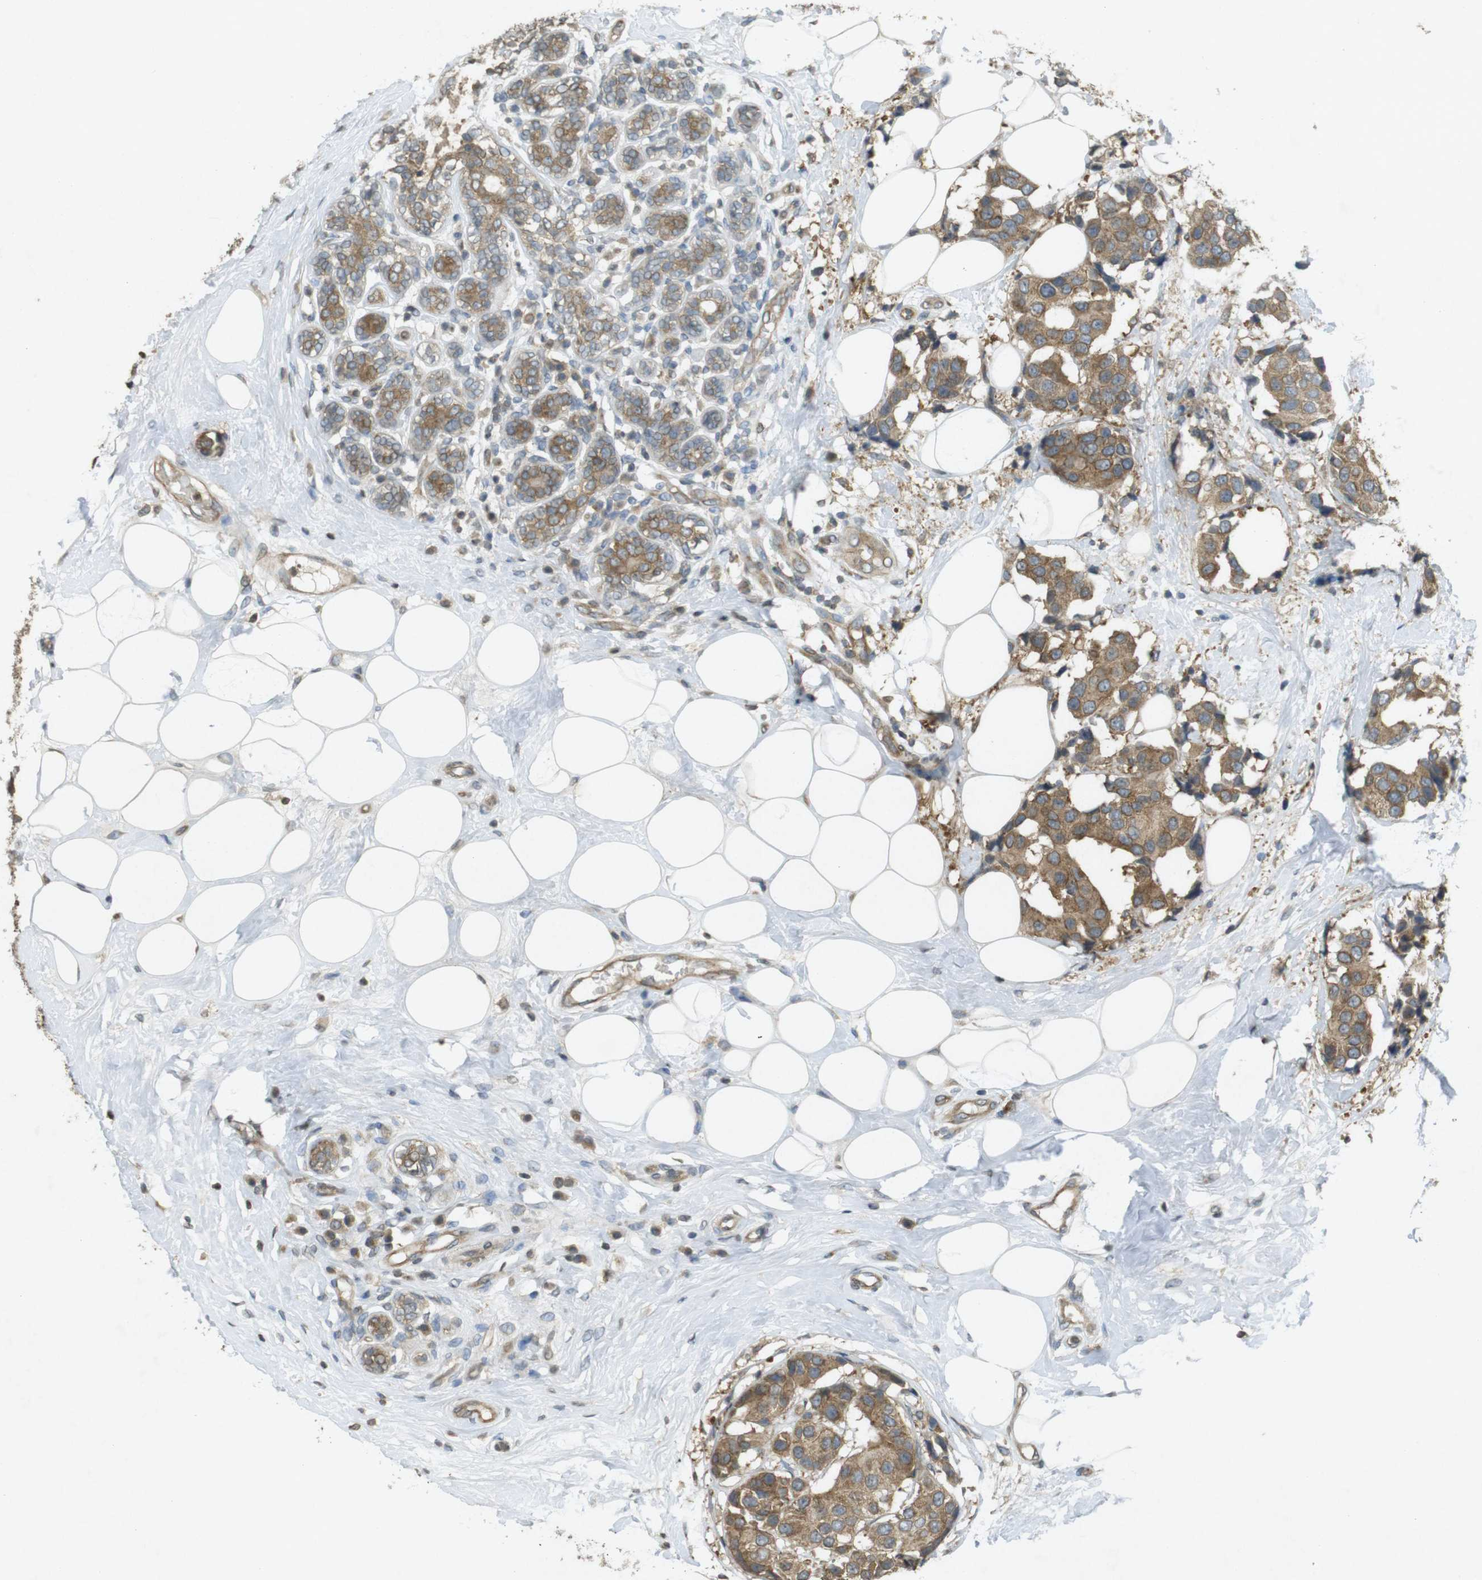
{"staining": {"intensity": "moderate", "quantity": ">75%", "location": "cytoplasmic/membranous"}, "tissue": "breast cancer", "cell_type": "Tumor cells", "image_type": "cancer", "snomed": [{"axis": "morphology", "description": "Normal tissue, NOS"}, {"axis": "morphology", "description": "Duct carcinoma"}, {"axis": "topography", "description": "Breast"}], "caption": "Immunohistochemistry of human breast cancer (invasive ductal carcinoma) reveals medium levels of moderate cytoplasmic/membranous expression in about >75% of tumor cells.", "gene": "KIF5B", "patient": {"sex": "female", "age": 39}}